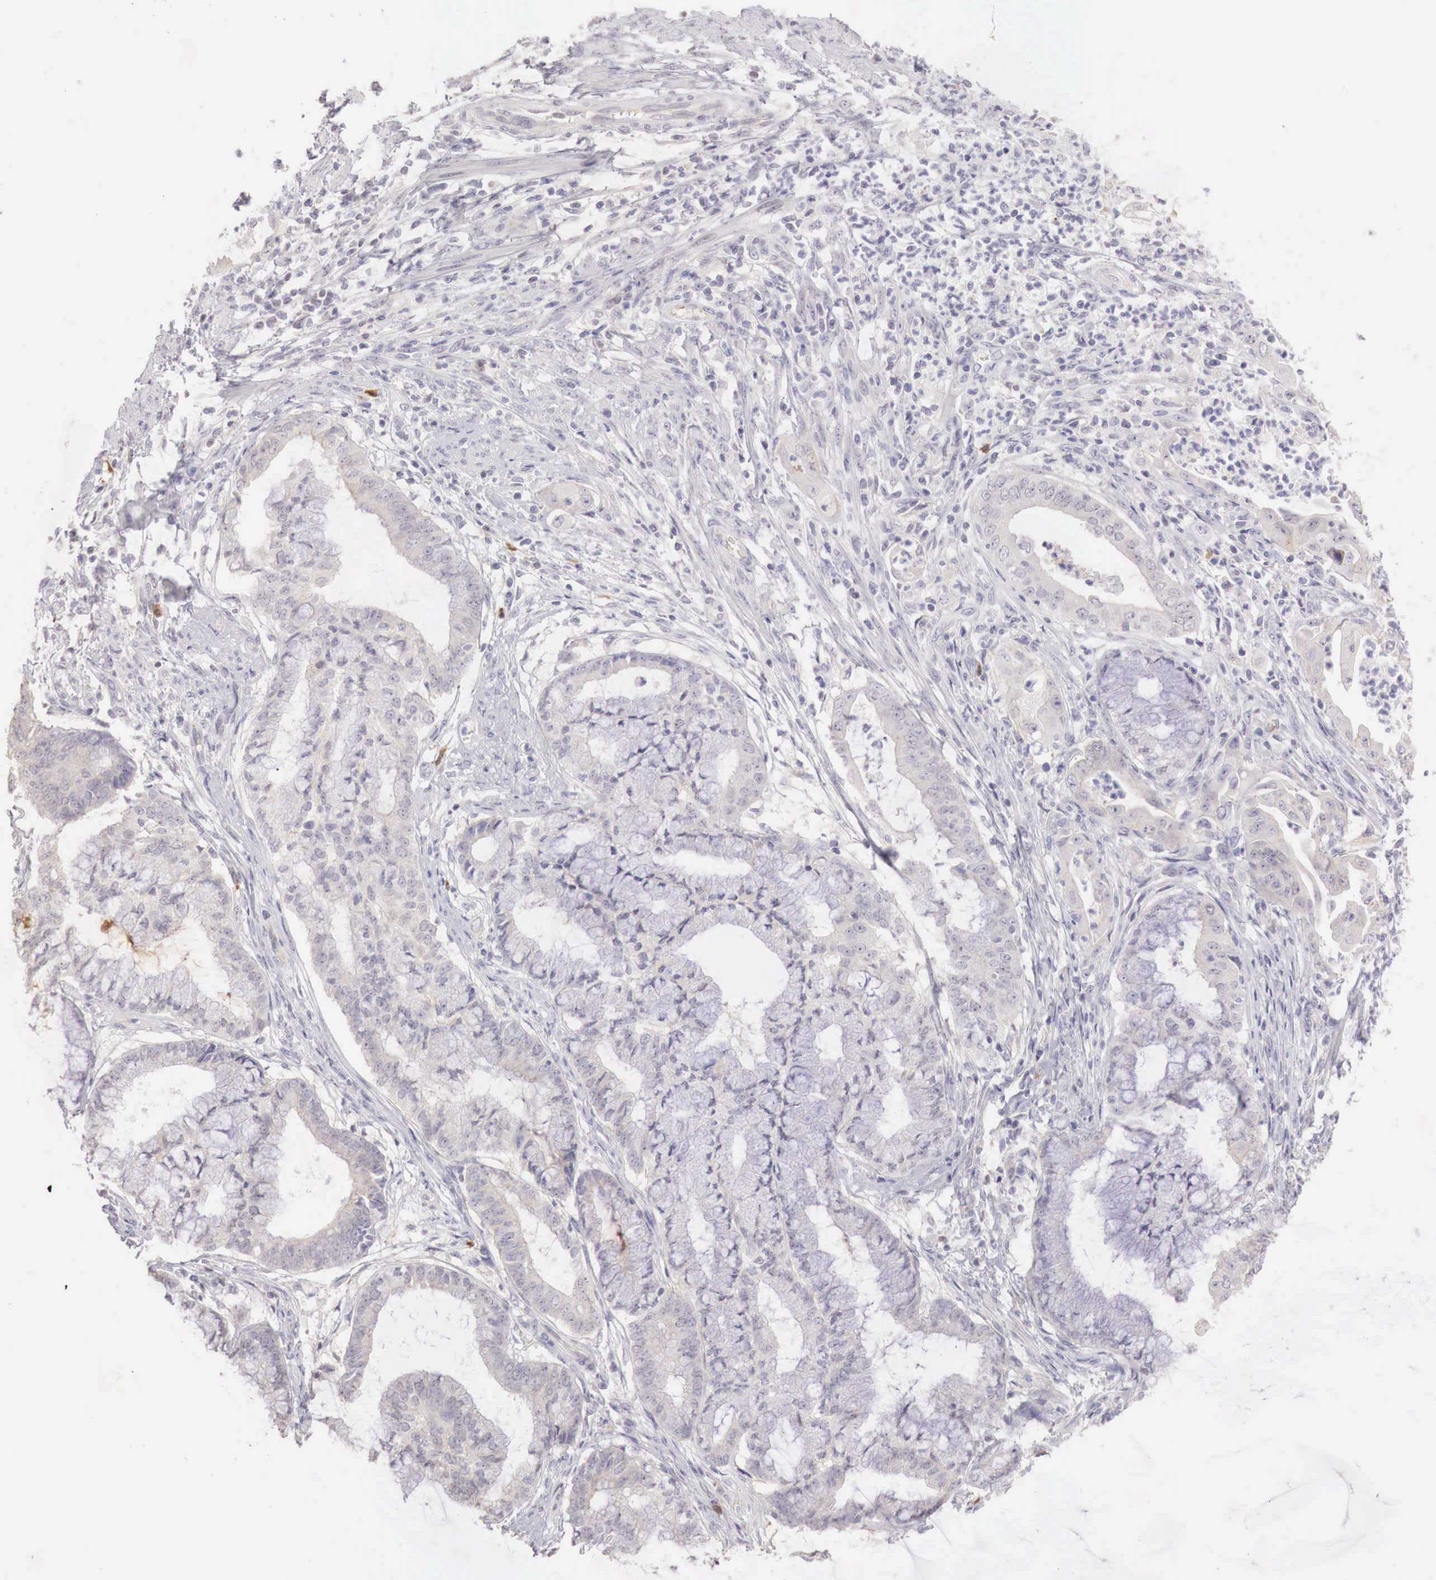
{"staining": {"intensity": "weak", "quantity": "<25%", "location": "cytoplasmic/membranous"}, "tissue": "endometrial cancer", "cell_type": "Tumor cells", "image_type": "cancer", "snomed": [{"axis": "morphology", "description": "Adenocarcinoma, NOS"}, {"axis": "topography", "description": "Endometrium"}], "caption": "The immunohistochemistry (IHC) image has no significant positivity in tumor cells of adenocarcinoma (endometrial) tissue.", "gene": "XPNPEP2", "patient": {"sex": "female", "age": 63}}